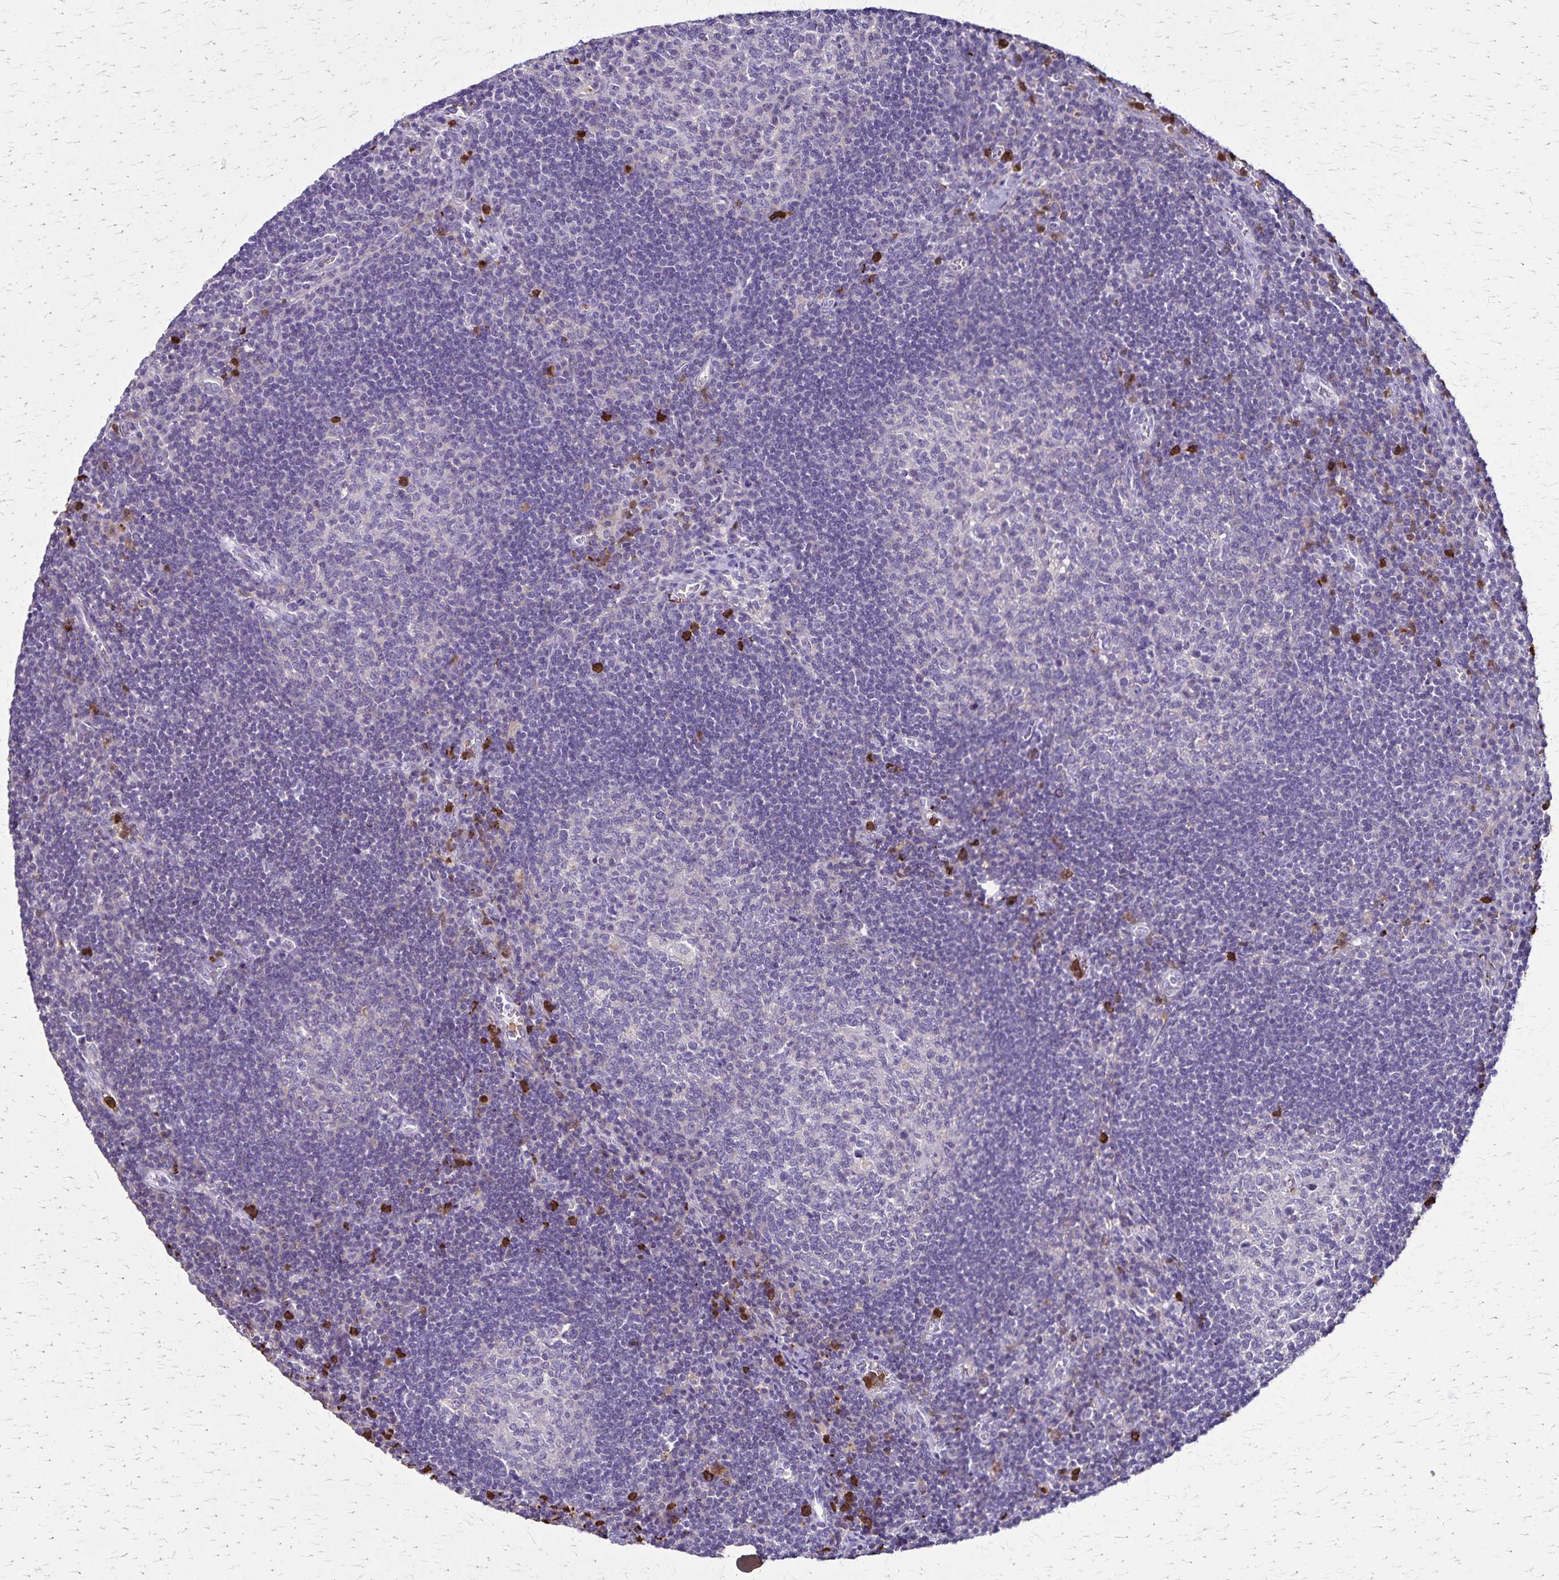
{"staining": {"intensity": "strong", "quantity": "<25%", "location": "cytoplasmic/membranous"}, "tissue": "lymph node", "cell_type": "Germinal center cells", "image_type": "normal", "snomed": [{"axis": "morphology", "description": "Normal tissue, NOS"}, {"axis": "topography", "description": "Lymph node"}], "caption": "Normal lymph node shows strong cytoplasmic/membranous expression in approximately <25% of germinal center cells, visualized by immunohistochemistry. The protein is shown in brown color, while the nuclei are stained blue.", "gene": "ULBP3", "patient": {"sex": "male", "age": 67}}